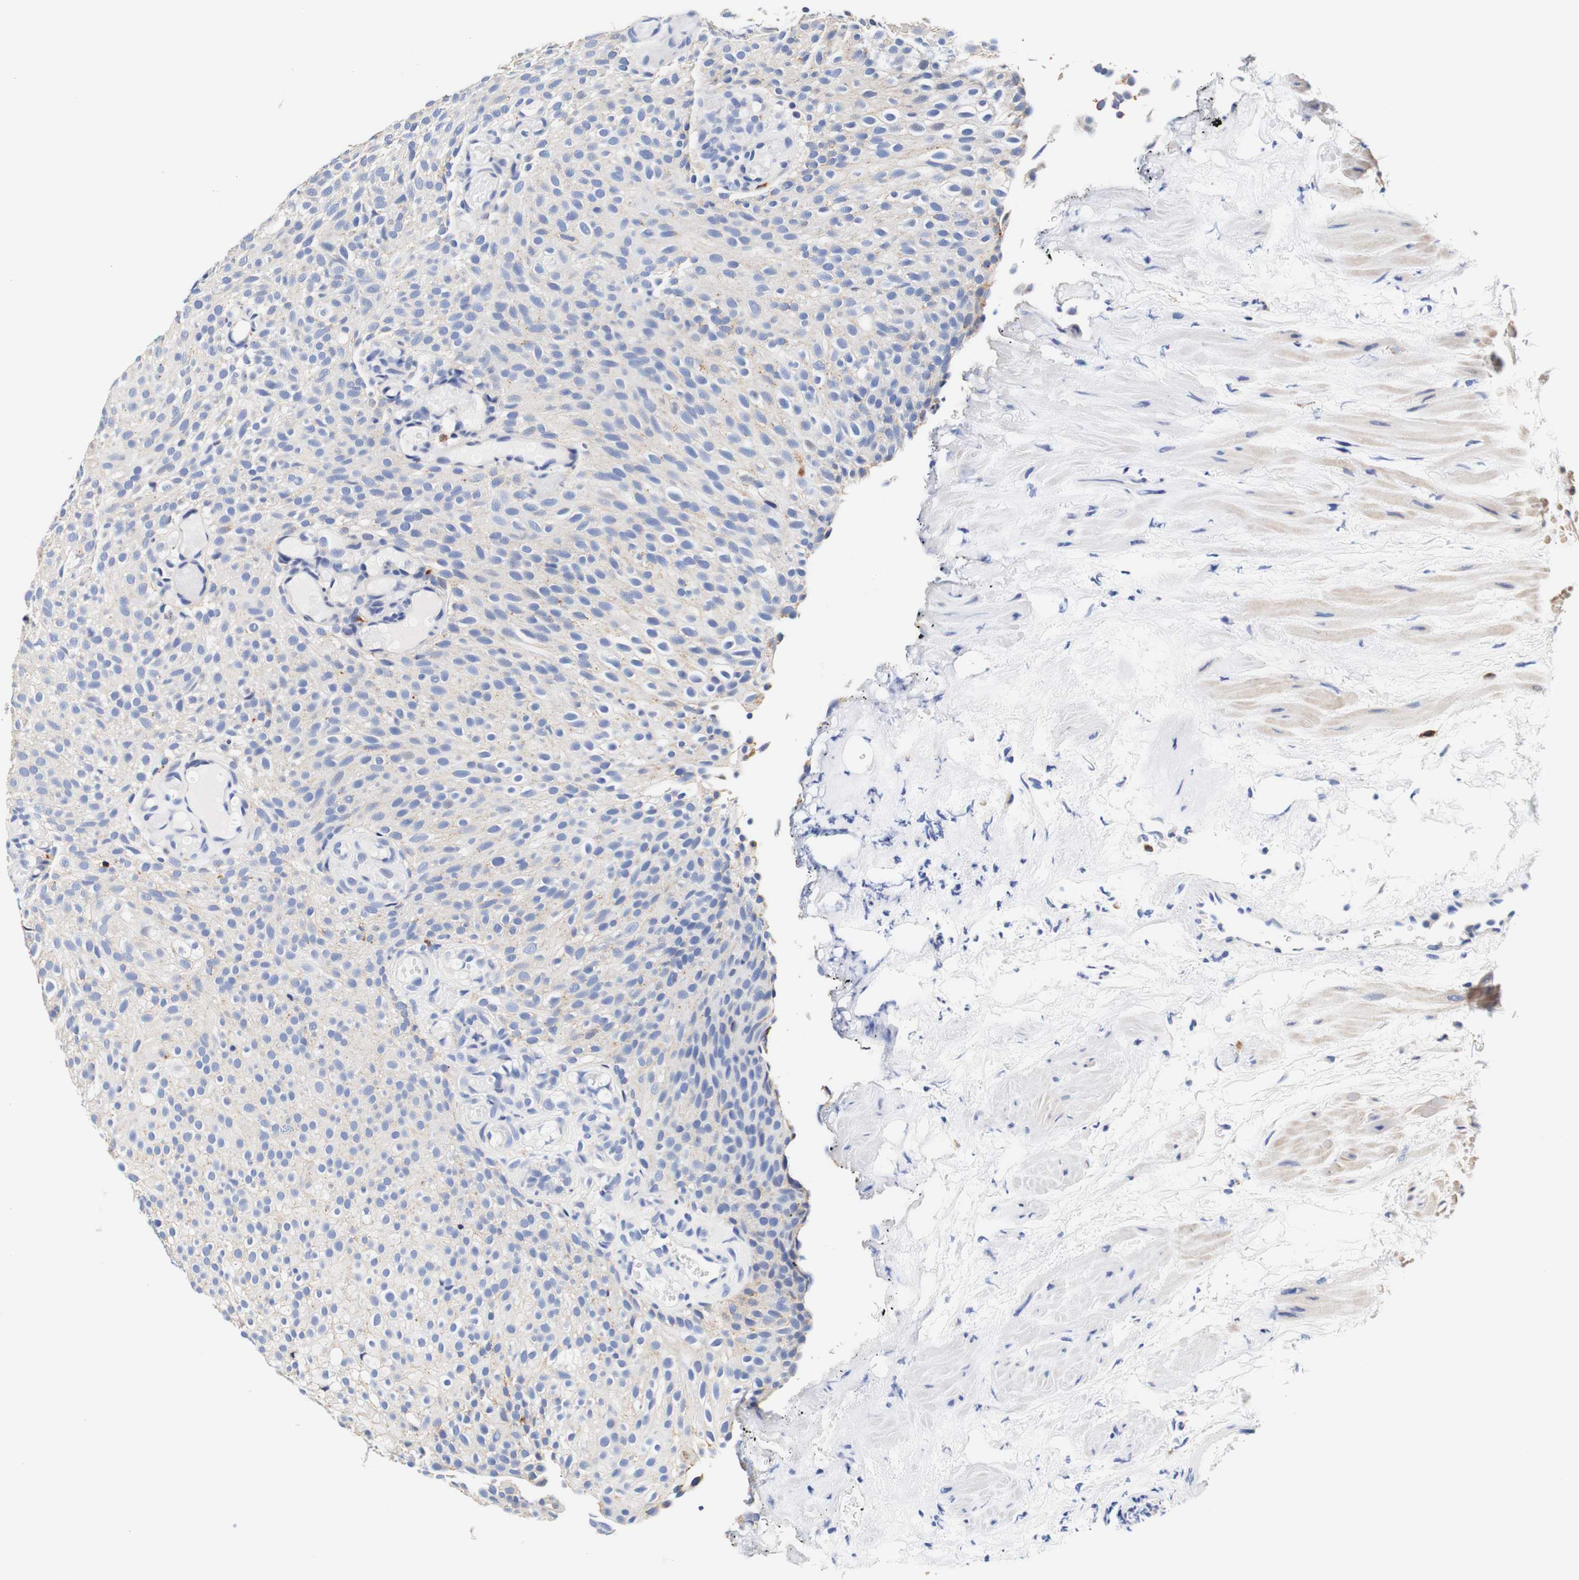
{"staining": {"intensity": "weak", "quantity": "<25%", "location": "cytoplasmic/membranous"}, "tissue": "urothelial cancer", "cell_type": "Tumor cells", "image_type": "cancer", "snomed": [{"axis": "morphology", "description": "Urothelial carcinoma, Low grade"}, {"axis": "topography", "description": "Urinary bladder"}], "caption": "Photomicrograph shows no protein expression in tumor cells of urothelial cancer tissue. The staining was performed using DAB (3,3'-diaminobenzidine) to visualize the protein expression in brown, while the nuclei were stained in blue with hematoxylin (Magnification: 20x).", "gene": "CAMK4", "patient": {"sex": "male", "age": 78}}